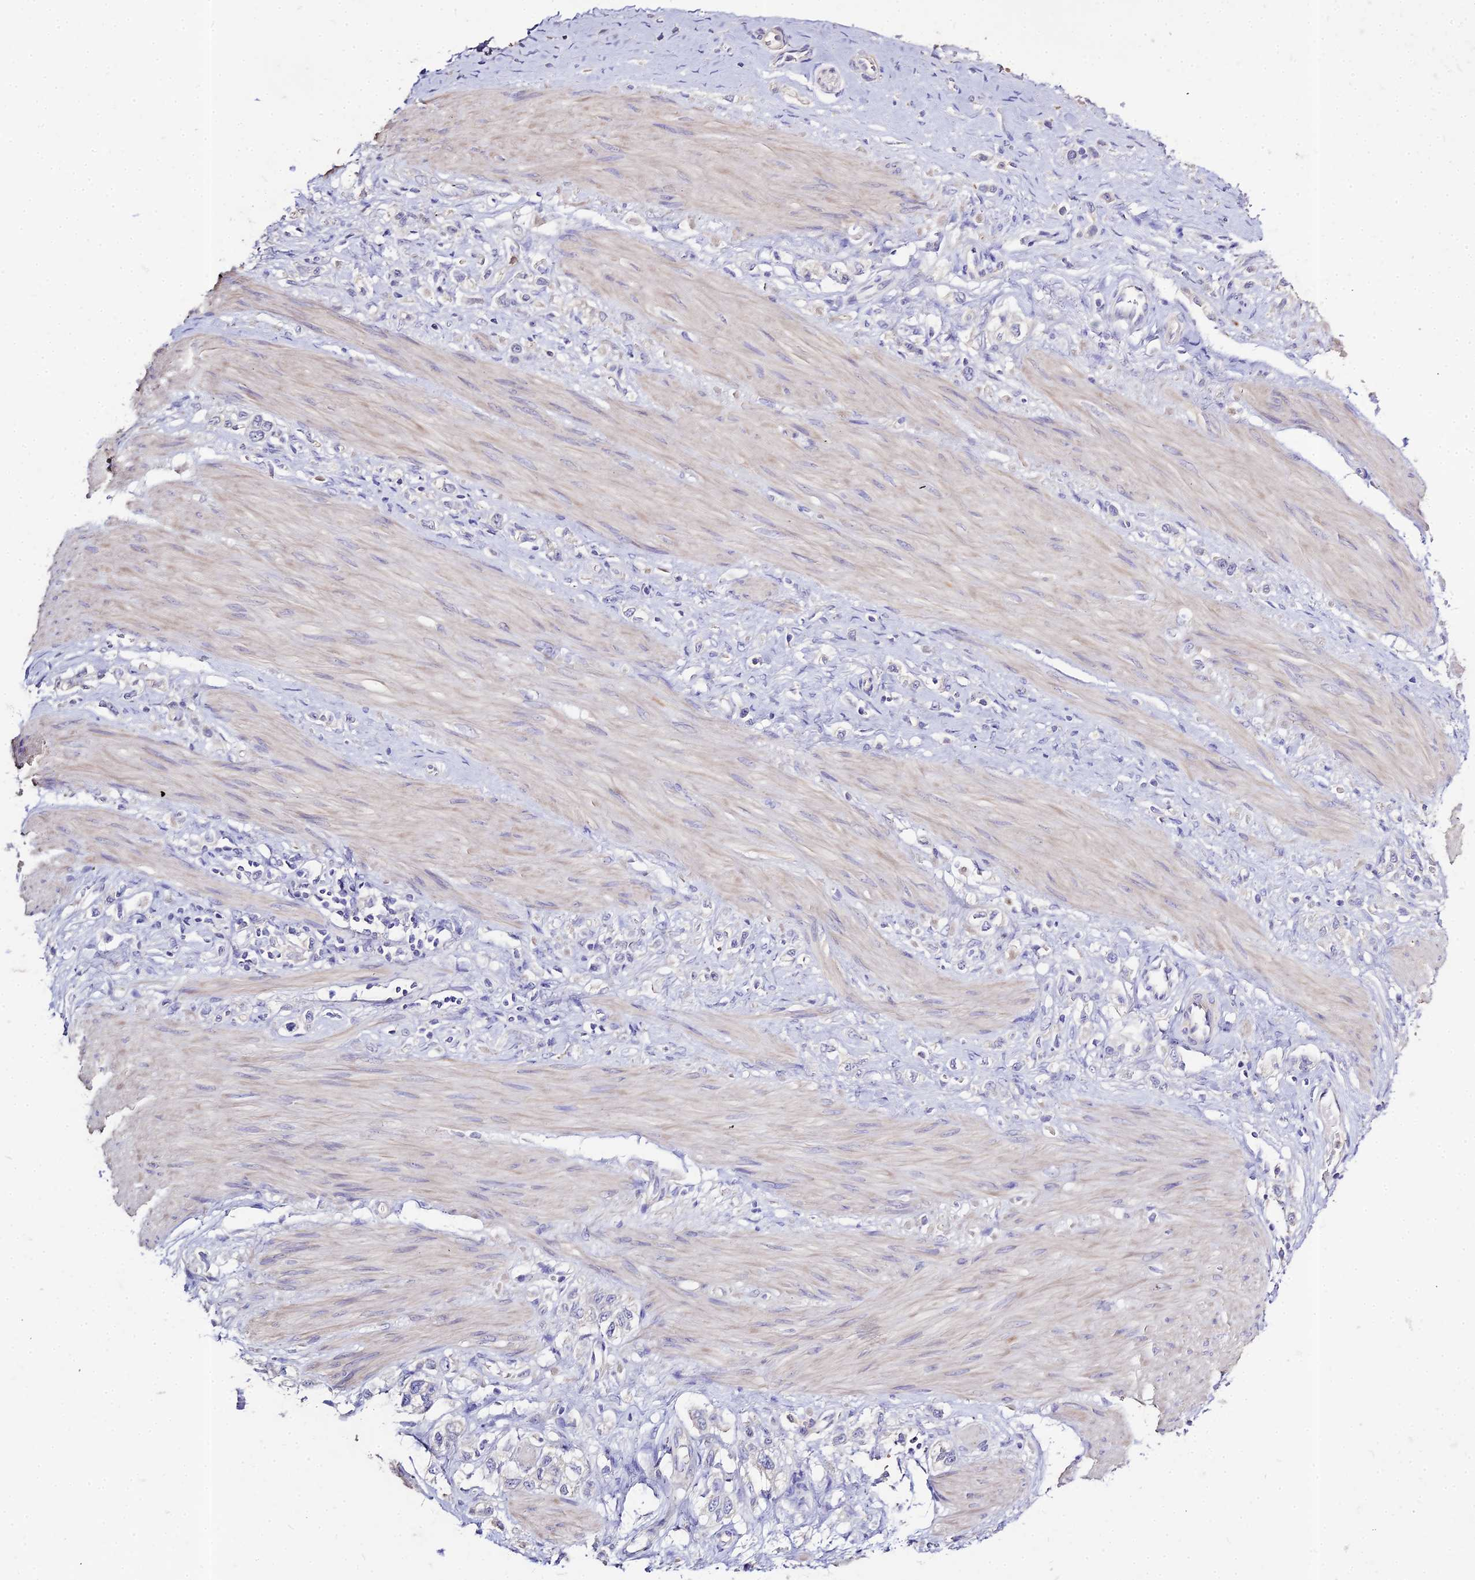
{"staining": {"intensity": "negative", "quantity": "none", "location": "none"}, "tissue": "stomach cancer", "cell_type": "Tumor cells", "image_type": "cancer", "snomed": [{"axis": "morphology", "description": "Adenocarcinoma, NOS"}, {"axis": "topography", "description": "Stomach"}], "caption": "DAB (3,3'-diaminobenzidine) immunohistochemical staining of human stomach cancer (adenocarcinoma) shows no significant positivity in tumor cells.", "gene": "GLYAT", "patient": {"sex": "female", "age": 65}}